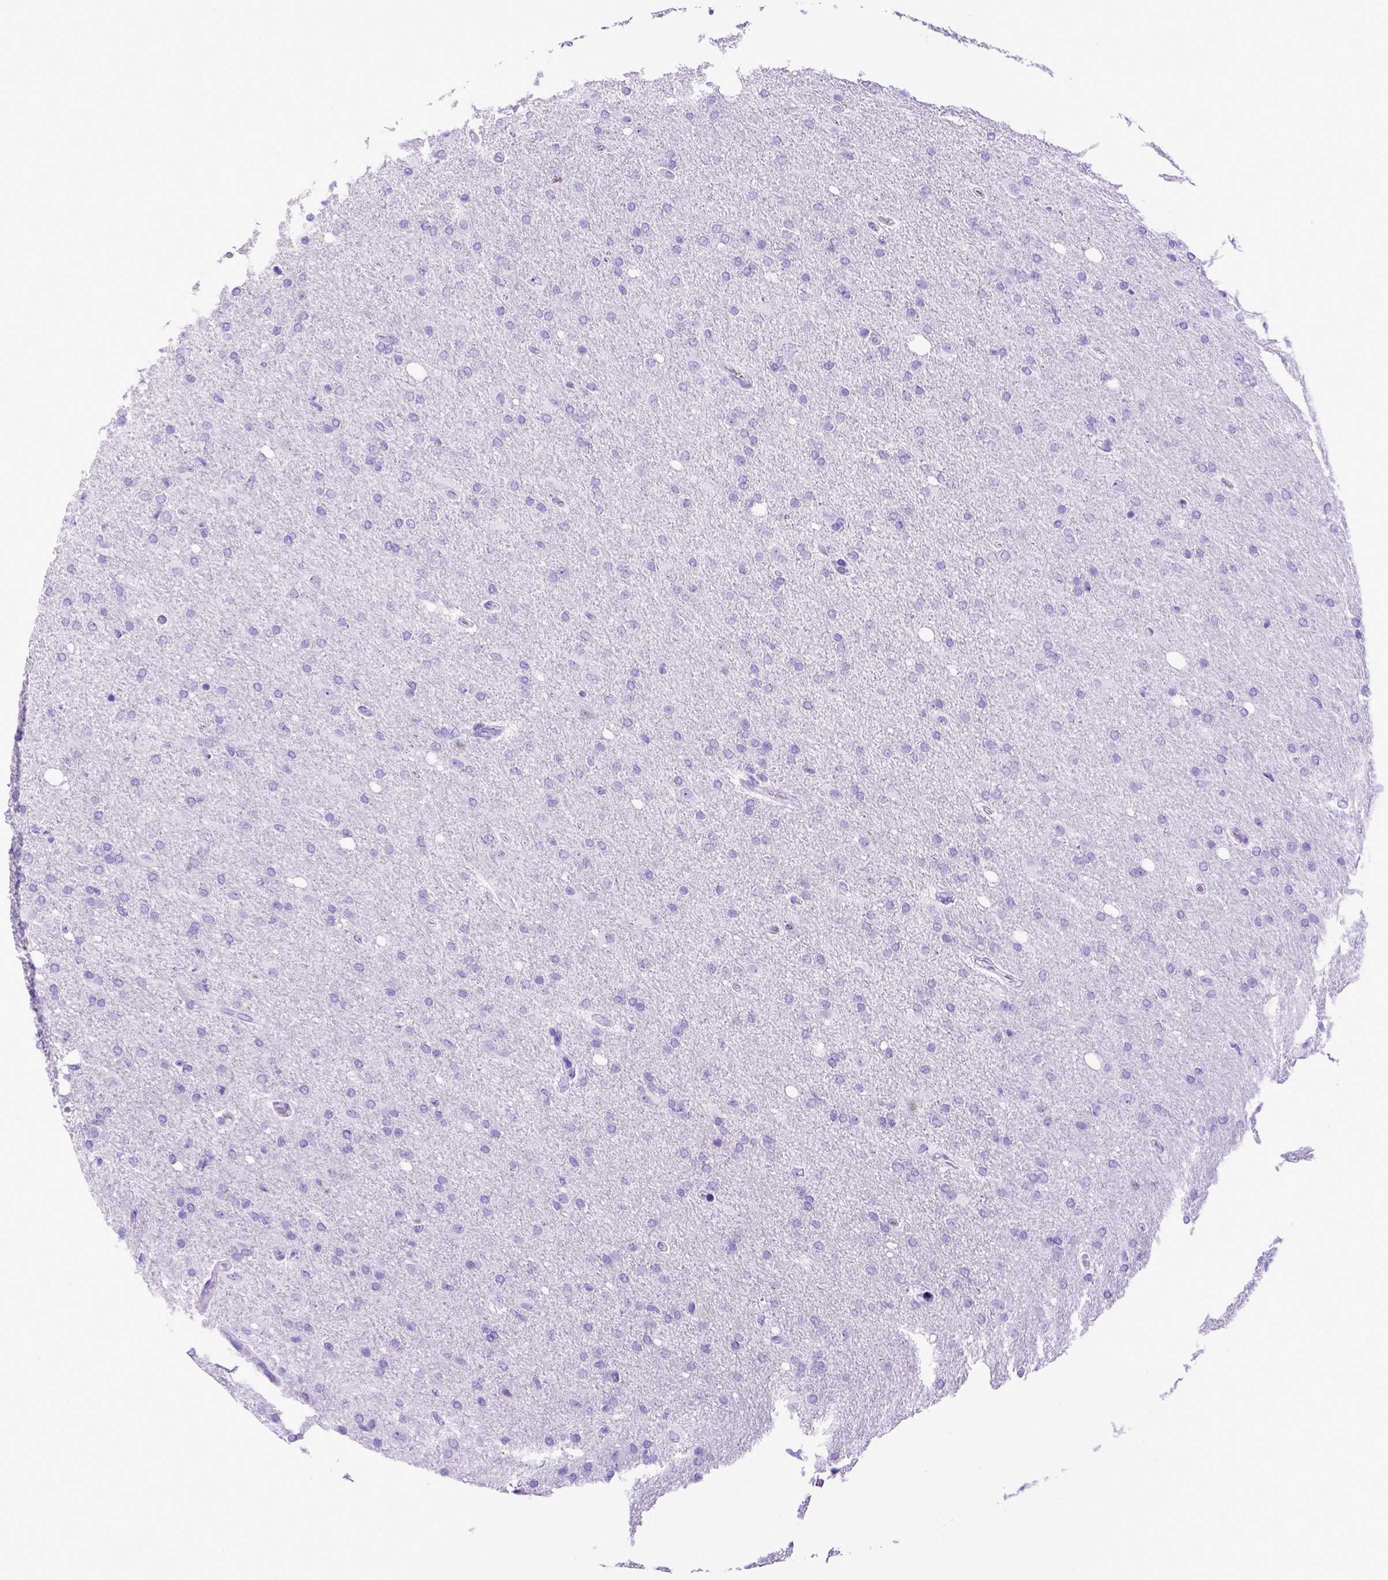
{"staining": {"intensity": "negative", "quantity": "none", "location": "none"}, "tissue": "glioma", "cell_type": "Tumor cells", "image_type": "cancer", "snomed": [{"axis": "morphology", "description": "Glioma, malignant, High grade"}, {"axis": "topography", "description": "Cerebral cortex"}], "caption": "Glioma was stained to show a protein in brown. There is no significant staining in tumor cells.", "gene": "MEOX2", "patient": {"sex": "male", "age": 70}}